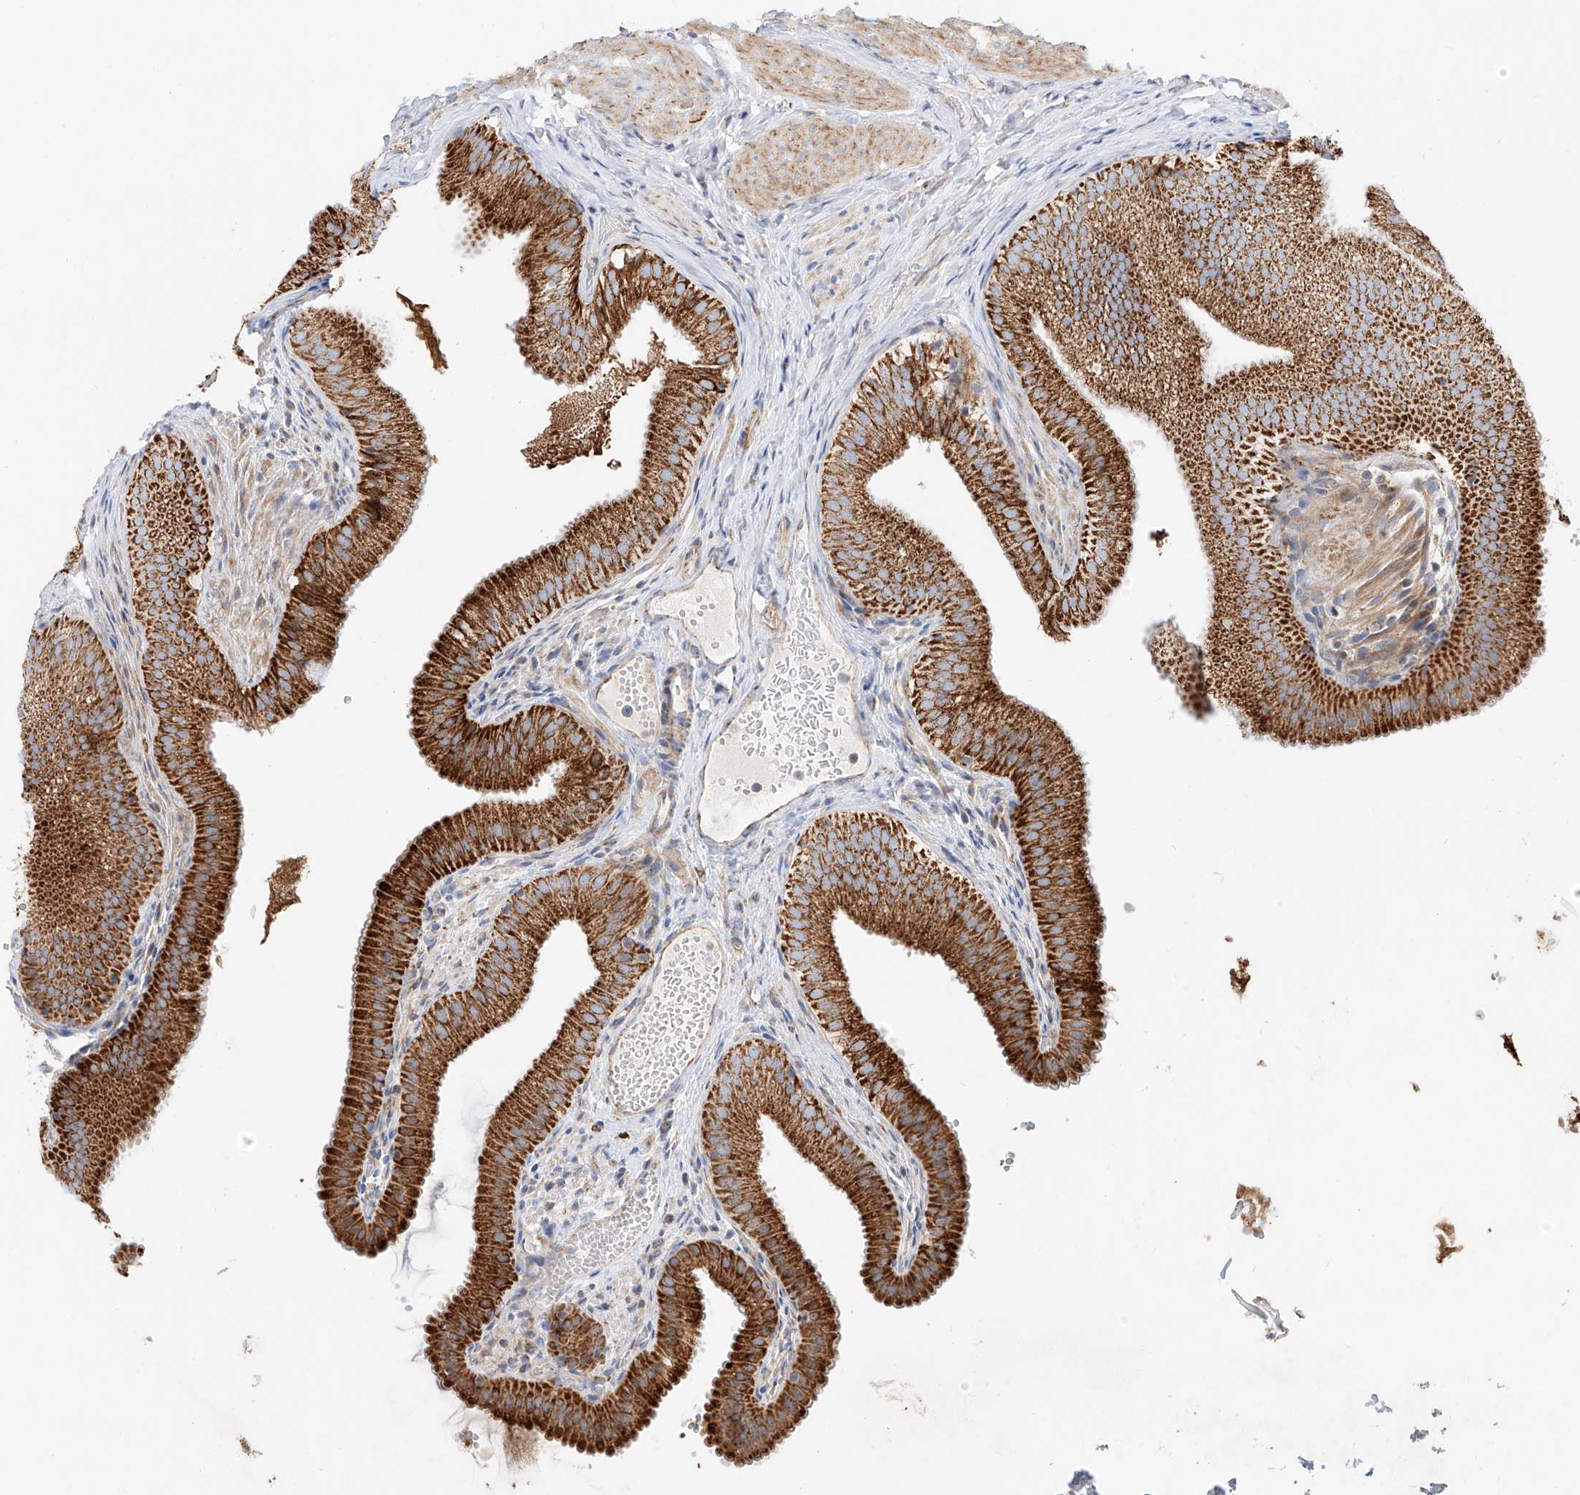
{"staining": {"intensity": "strong", "quantity": ">75%", "location": "cytoplasmic/membranous"}, "tissue": "gallbladder", "cell_type": "Glandular cells", "image_type": "normal", "snomed": [{"axis": "morphology", "description": "Normal tissue, NOS"}, {"axis": "topography", "description": "Gallbladder"}], "caption": "Strong cytoplasmic/membranous positivity for a protein is seen in approximately >75% of glandular cells of unremarkable gallbladder using immunohistochemistry (IHC).", "gene": "CST9", "patient": {"sex": "female", "age": 30}}